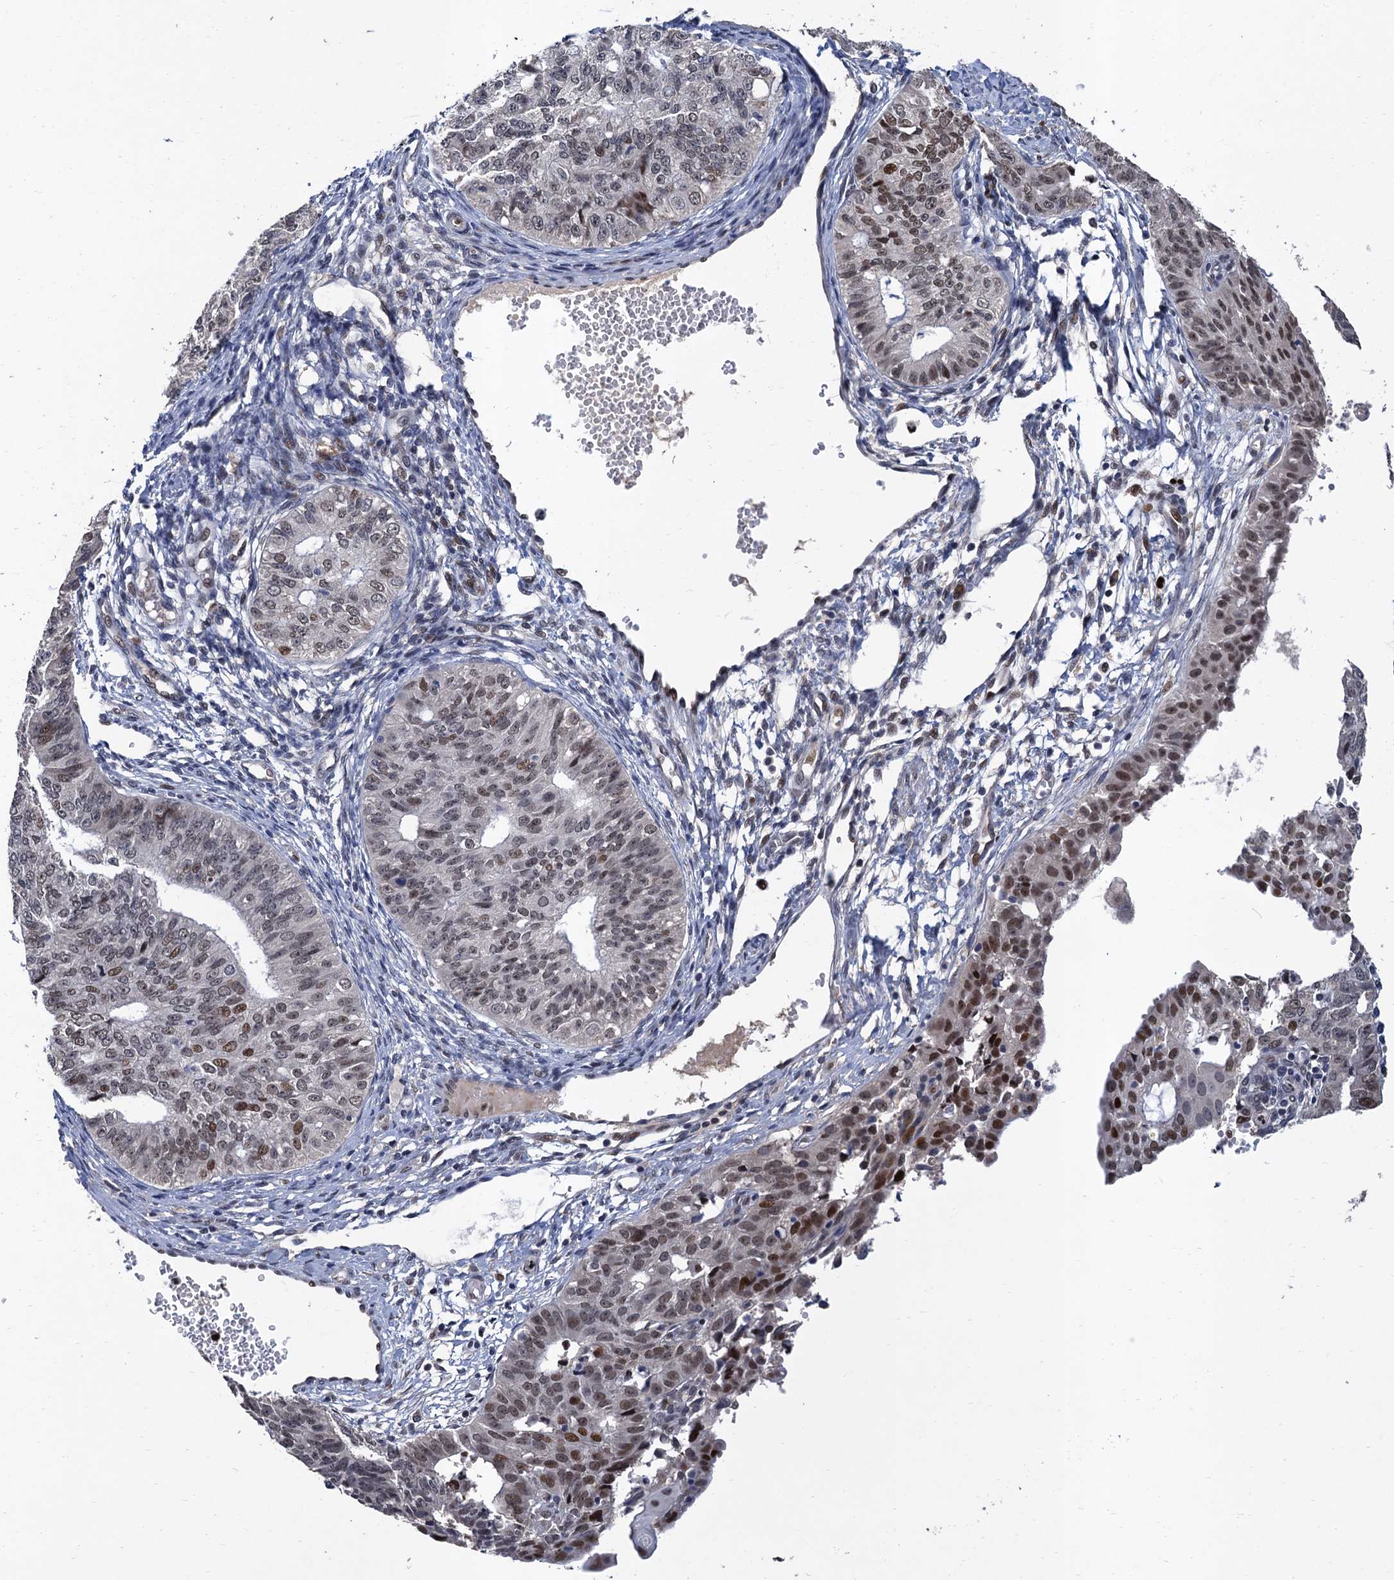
{"staining": {"intensity": "strong", "quantity": "25%-75%", "location": "nuclear"}, "tissue": "endometrial cancer", "cell_type": "Tumor cells", "image_type": "cancer", "snomed": [{"axis": "morphology", "description": "Adenocarcinoma, NOS"}, {"axis": "topography", "description": "Endometrium"}], "caption": "Human adenocarcinoma (endometrial) stained with a brown dye reveals strong nuclear positive expression in approximately 25%-75% of tumor cells.", "gene": "TSEN34", "patient": {"sex": "female", "age": 32}}